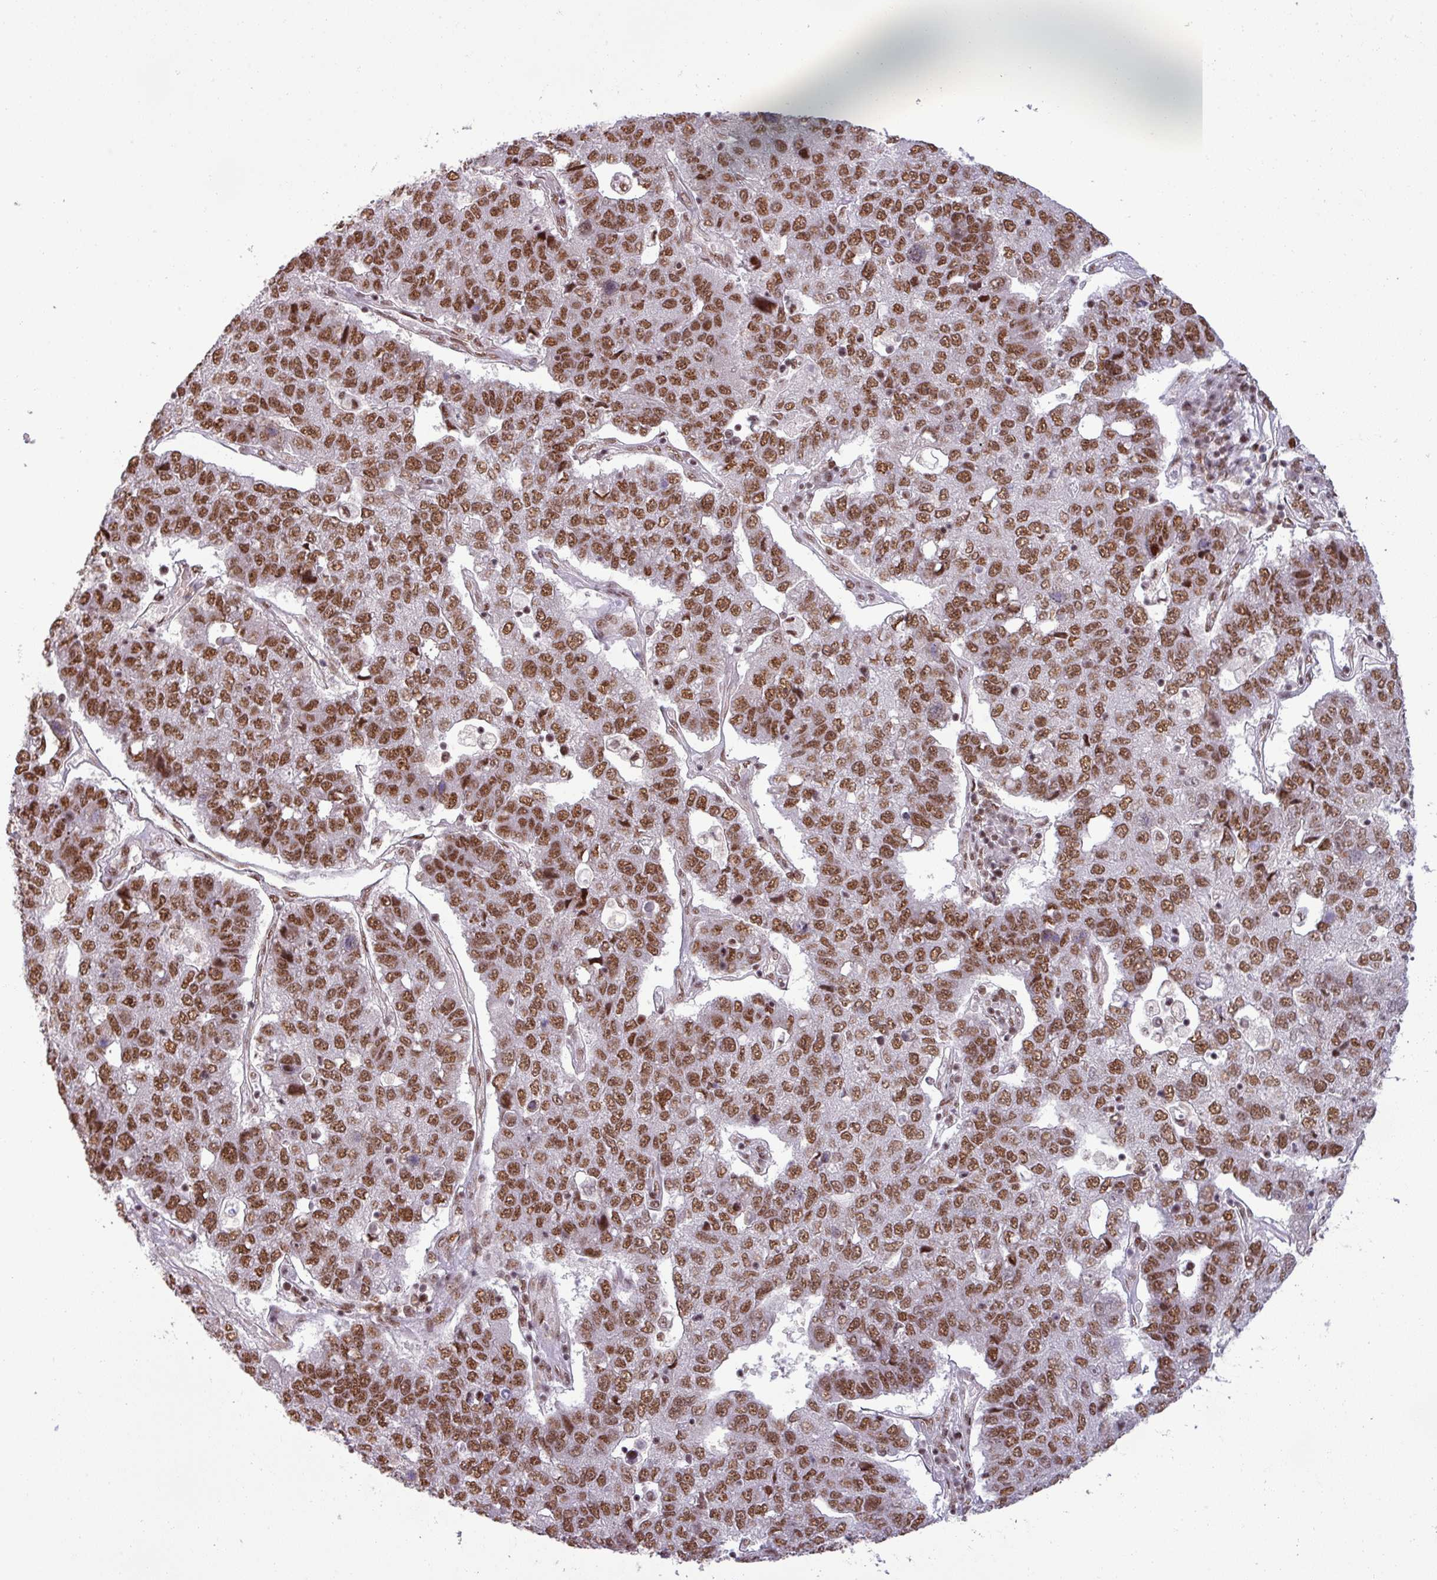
{"staining": {"intensity": "moderate", "quantity": ">75%", "location": "nuclear"}, "tissue": "pancreatic cancer", "cell_type": "Tumor cells", "image_type": "cancer", "snomed": [{"axis": "morphology", "description": "Adenocarcinoma, NOS"}, {"axis": "topography", "description": "Pancreas"}], "caption": "About >75% of tumor cells in pancreatic cancer show moderate nuclear protein expression as visualized by brown immunohistochemical staining.", "gene": "PTPN20", "patient": {"sex": "female", "age": 61}}